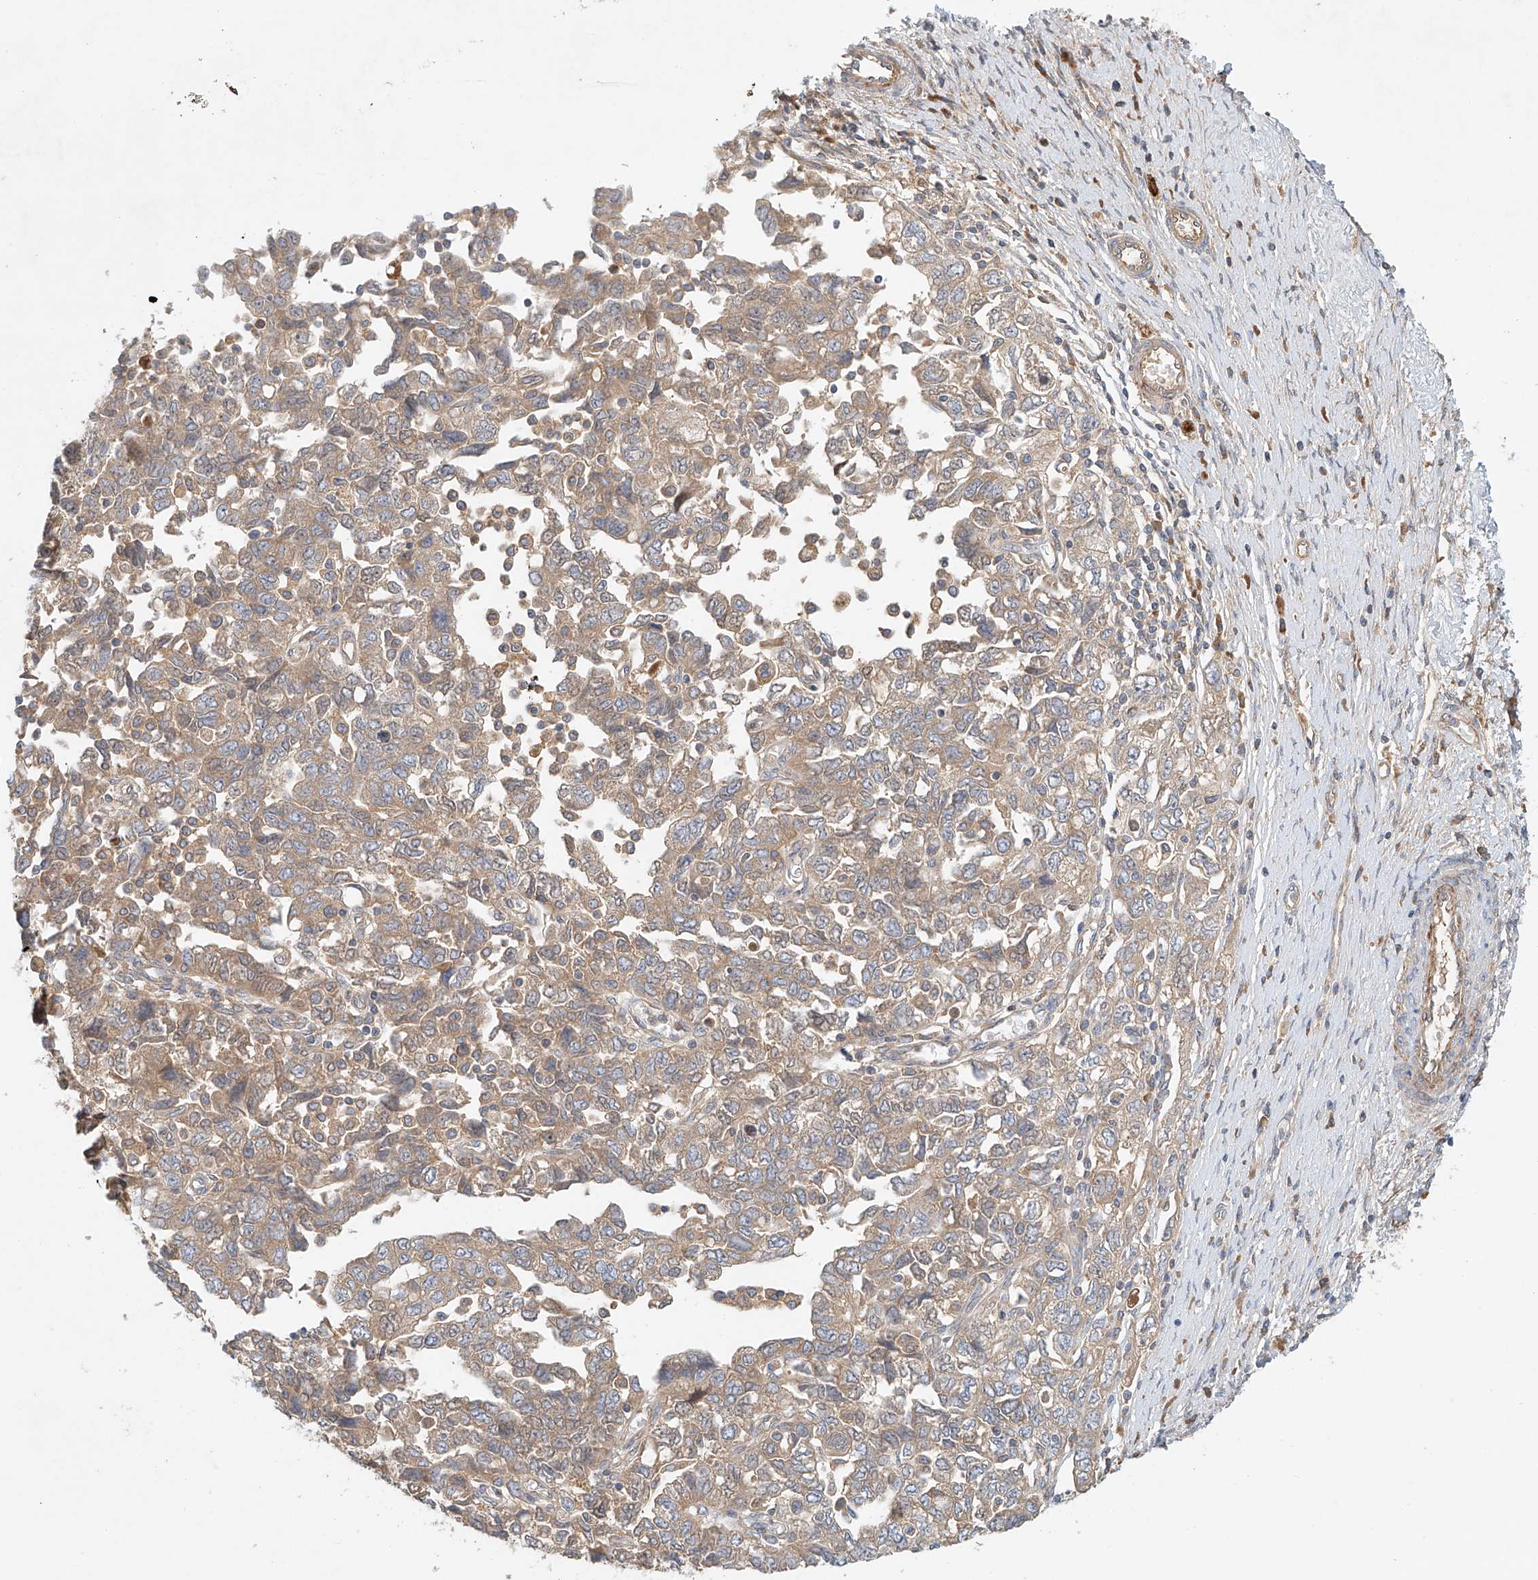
{"staining": {"intensity": "weak", "quantity": ">75%", "location": "cytoplasmic/membranous"}, "tissue": "ovarian cancer", "cell_type": "Tumor cells", "image_type": "cancer", "snomed": [{"axis": "morphology", "description": "Carcinoma, NOS"}, {"axis": "morphology", "description": "Cystadenocarcinoma, serous, NOS"}, {"axis": "topography", "description": "Ovary"}], "caption": "This is an image of IHC staining of ovarian cancer, which shows weak positivity in the cytoplasmic/membranous of tumor cells.", "gene": "LYRM9", "patient": {"sex": "female", "age": 69}}